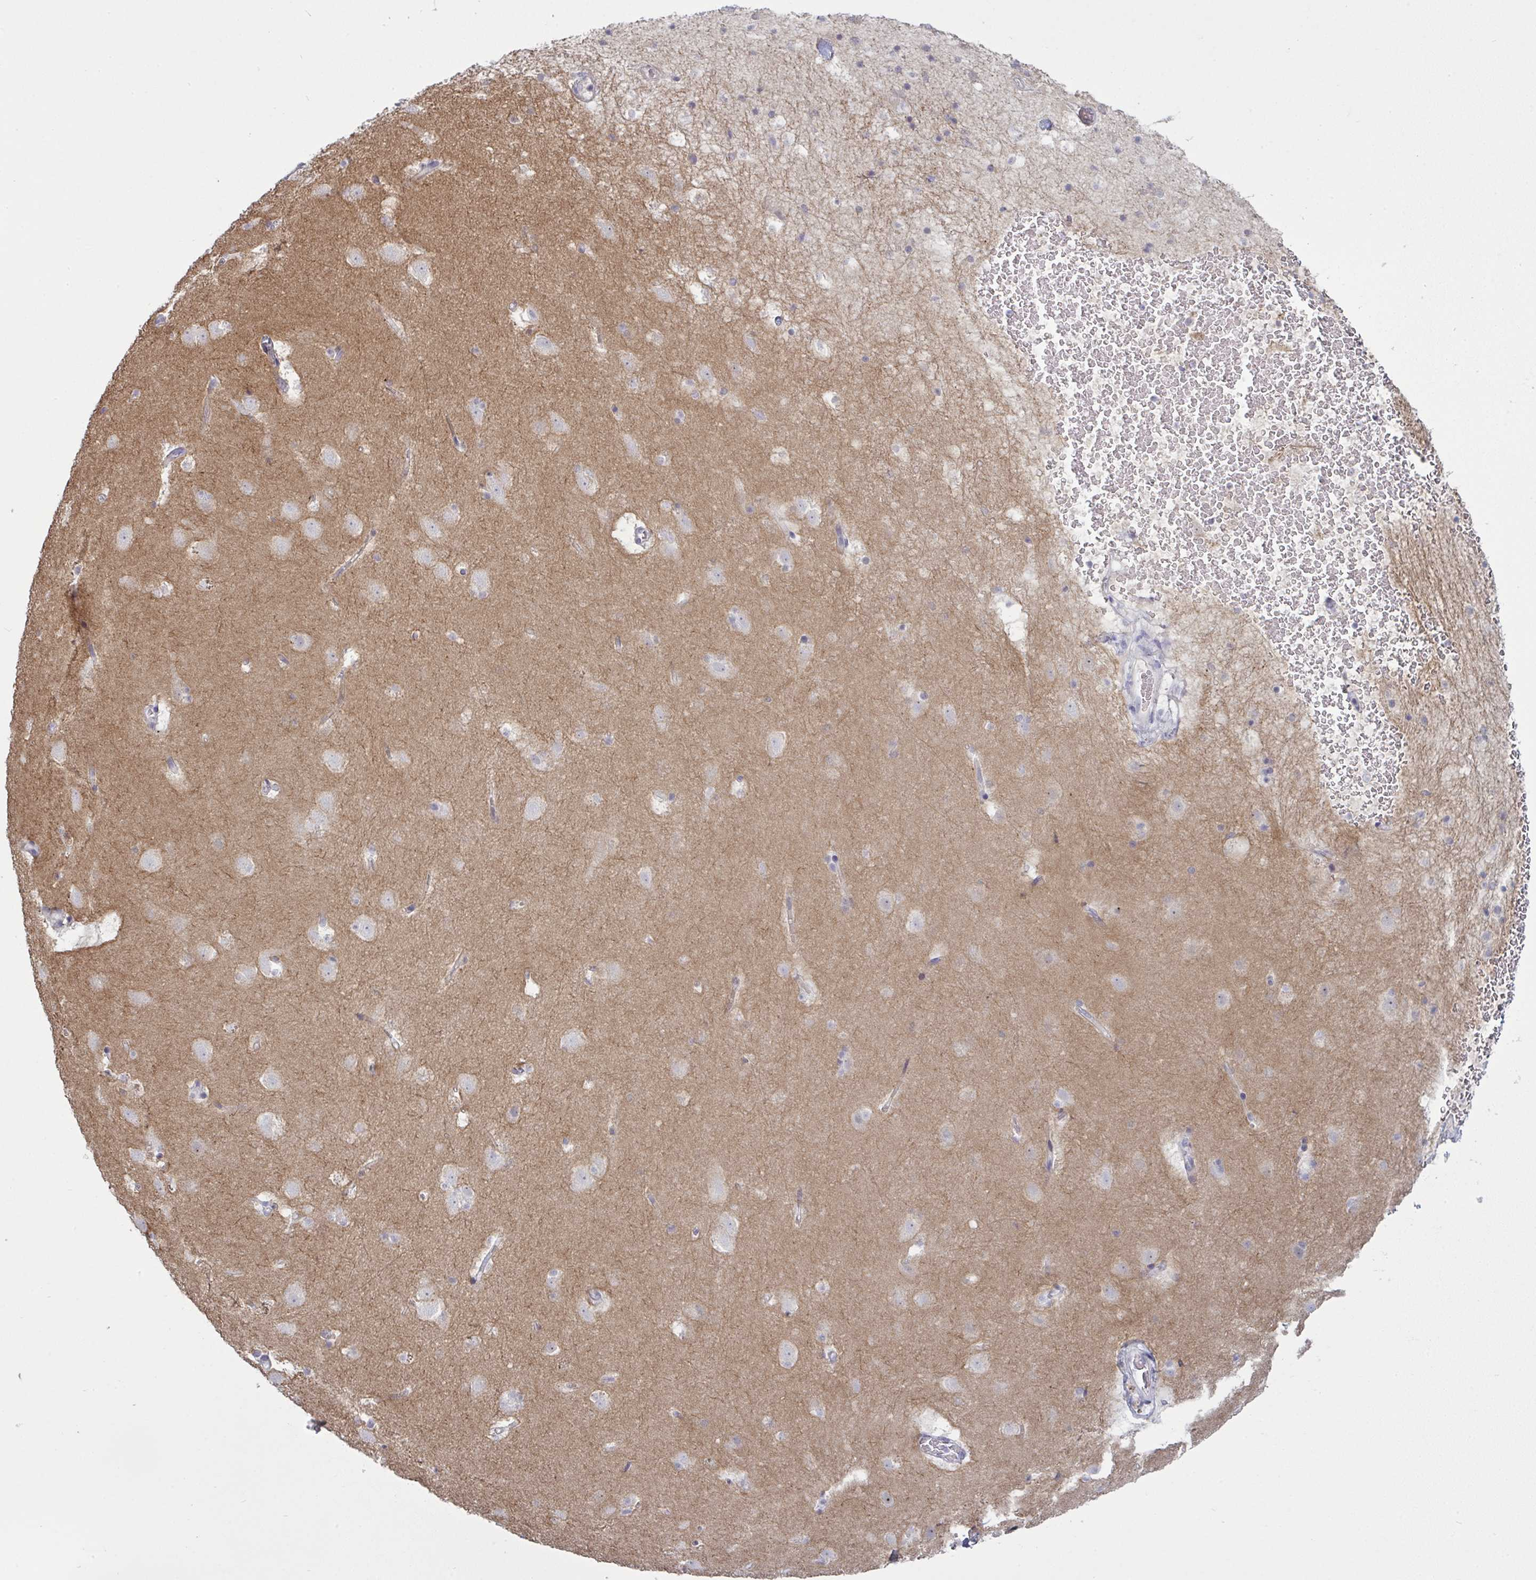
{"staining": {"intensity": "negative", "quantity": "none", "location": "none"}, "tissue": "caudate", "cell_type": "Glial cells", "image_type": "normal", "snomed": [{"axis": "morphology", "description": "Normal tissue, NOS"}, {"axis": "topography", "description": "Lateral ventricle wall"}], "caption": "This histopathology image is of normal caudate stained with IHC to label a protein in brown with the nuclei are counter-stained blue. There is no expression in glial cells. The staining was performed using DAB to visualize the protein expression in brown, while the nuclei were stained in blue with hematoxylin (Magnification: 20x).", "gene": "ZNF784", "patient": {"sex": "male", "age": 37}}